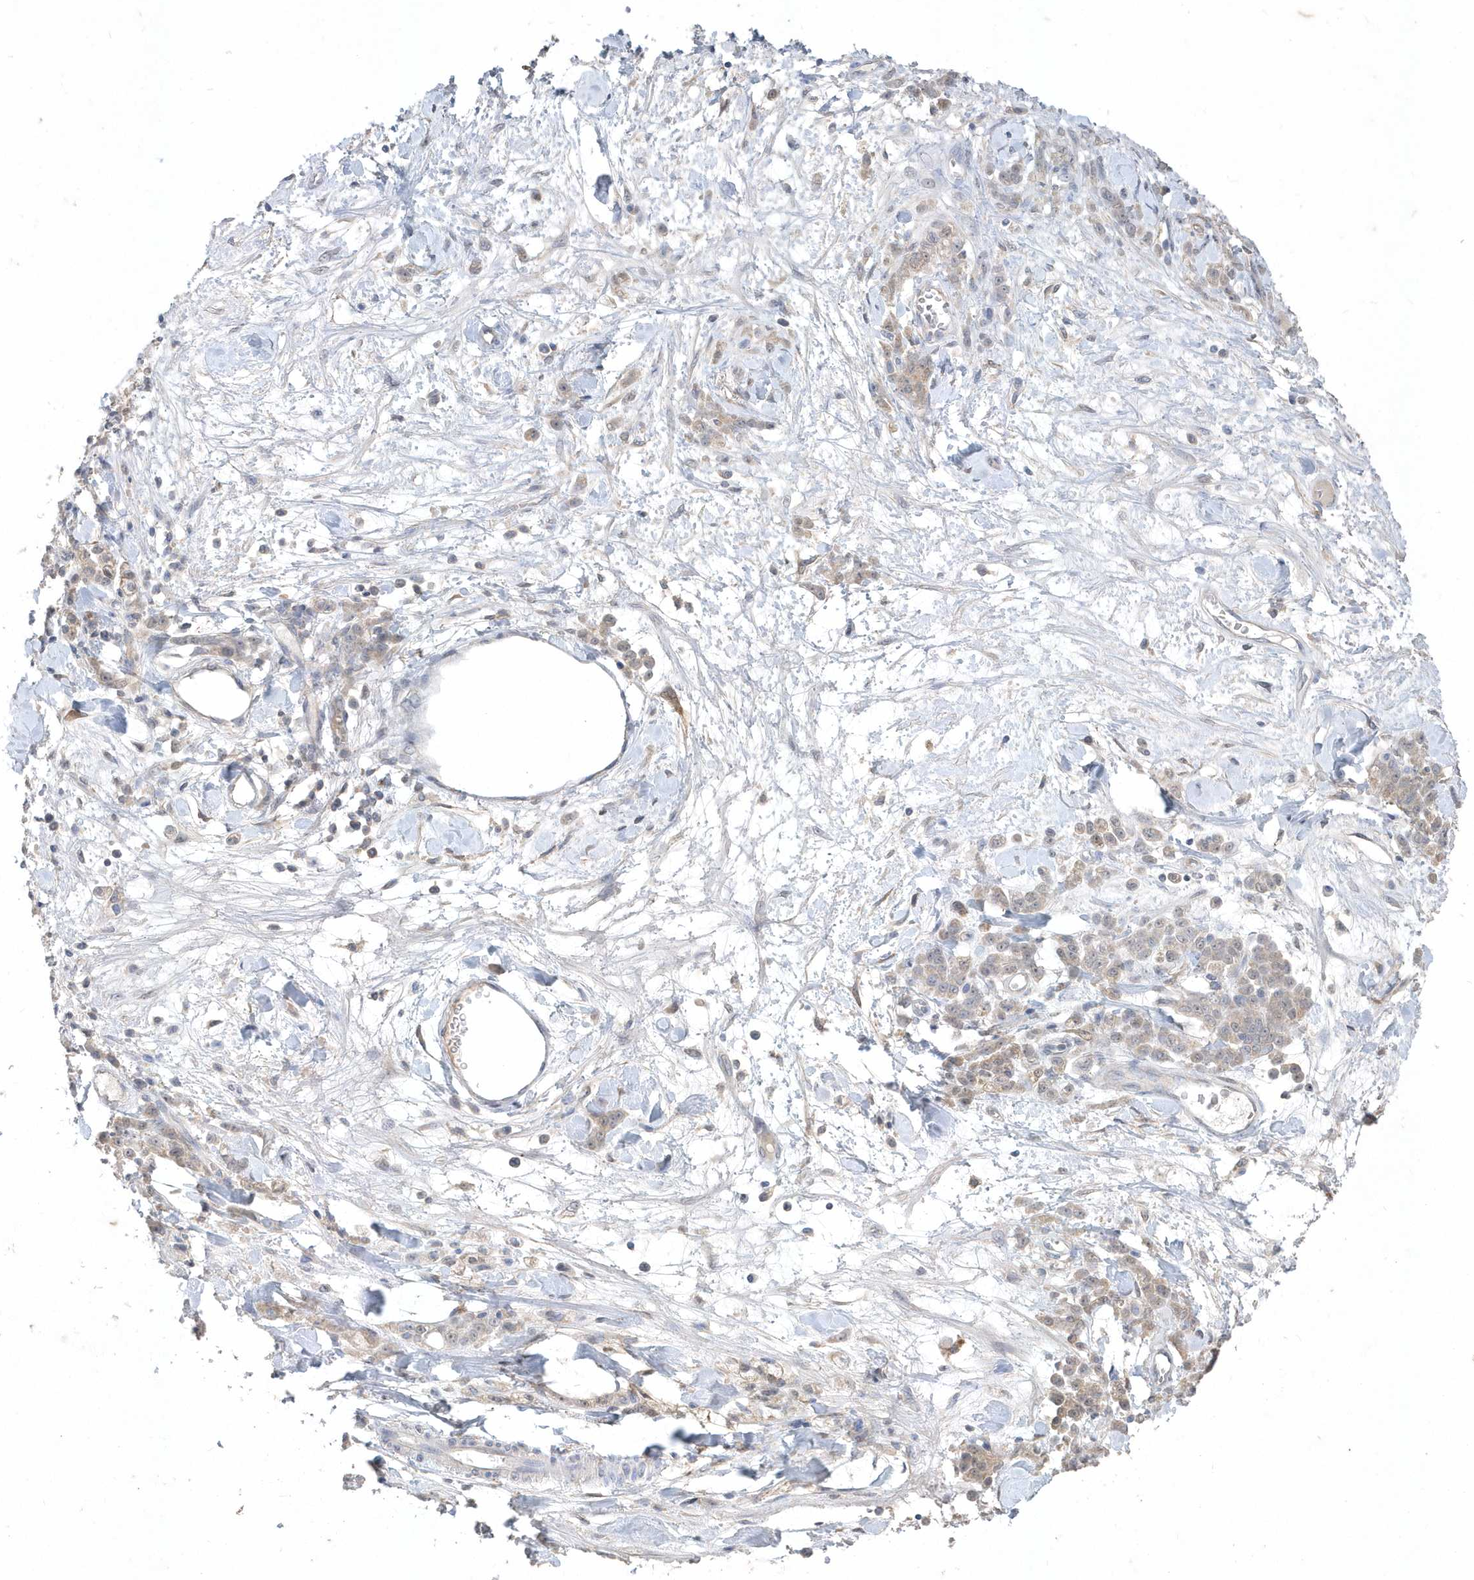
{"staining": {"intensity": "weak", "quantity": ">75%", "location": "cytoplasmic/membranous"}, "tissue": "stomach cancer", "cell_type": "Tumor cells", "image_type": "cancer", "snomed": [{"axis": "morphology", "description": "Normal tissue, NOS"}, {"axis": "morphology", "description": "Adenocarcinoma, NOS"}, {"axis": "topography", "description": "Stomach"}], "caption": "Protein expression analysis of stomach adenocarcinoma reveals weak cytoplasmic/membranous expression in about >75% of tumor cells.", "gene": "AKR7A2", "patient": {"sex": "male", "age": 82}}